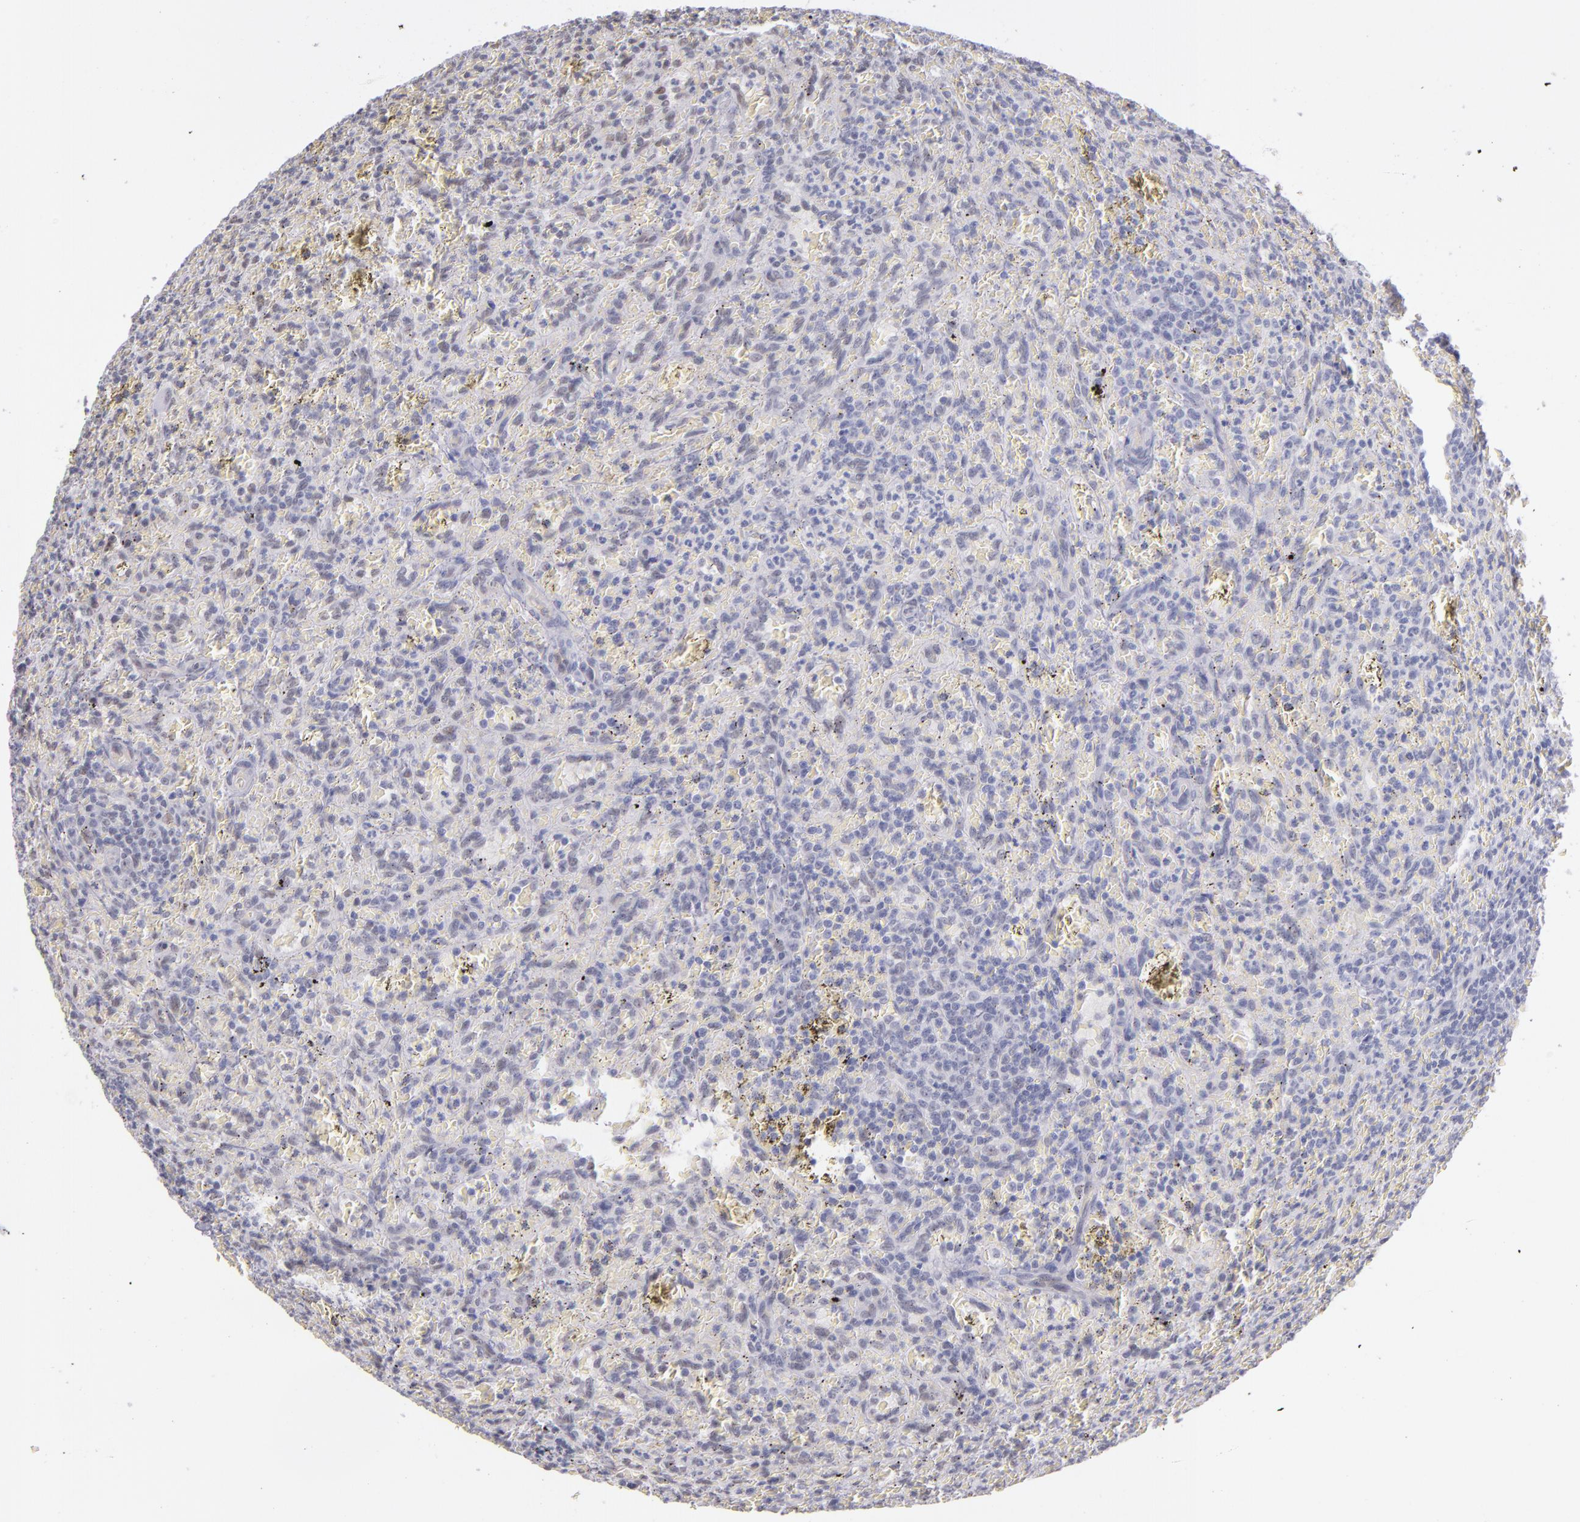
{"staining": {"intensity": "moderate", "quantity": "25%-75%", "location": "nuclear"}, "tissue": "lymphoma", "cell_type": "Tumor cells", "image_type": "cancer", "snomed": [{"axis": "morphology", "description": "Malignant lymphoma, non-Hodgkin's type, Low grade"}, {"axis": "topography", "description": "Spleen"}], "caption": "This is a photomicrograph of immunohistochemistry (IHC) staining of low-grade malignant lymphoma, non-Hodgkin's type, which shows moderate expression in the nuclear of tumor cells.", "gene": "NCOR2", "patient": {"sex": "female", "age": 64}}